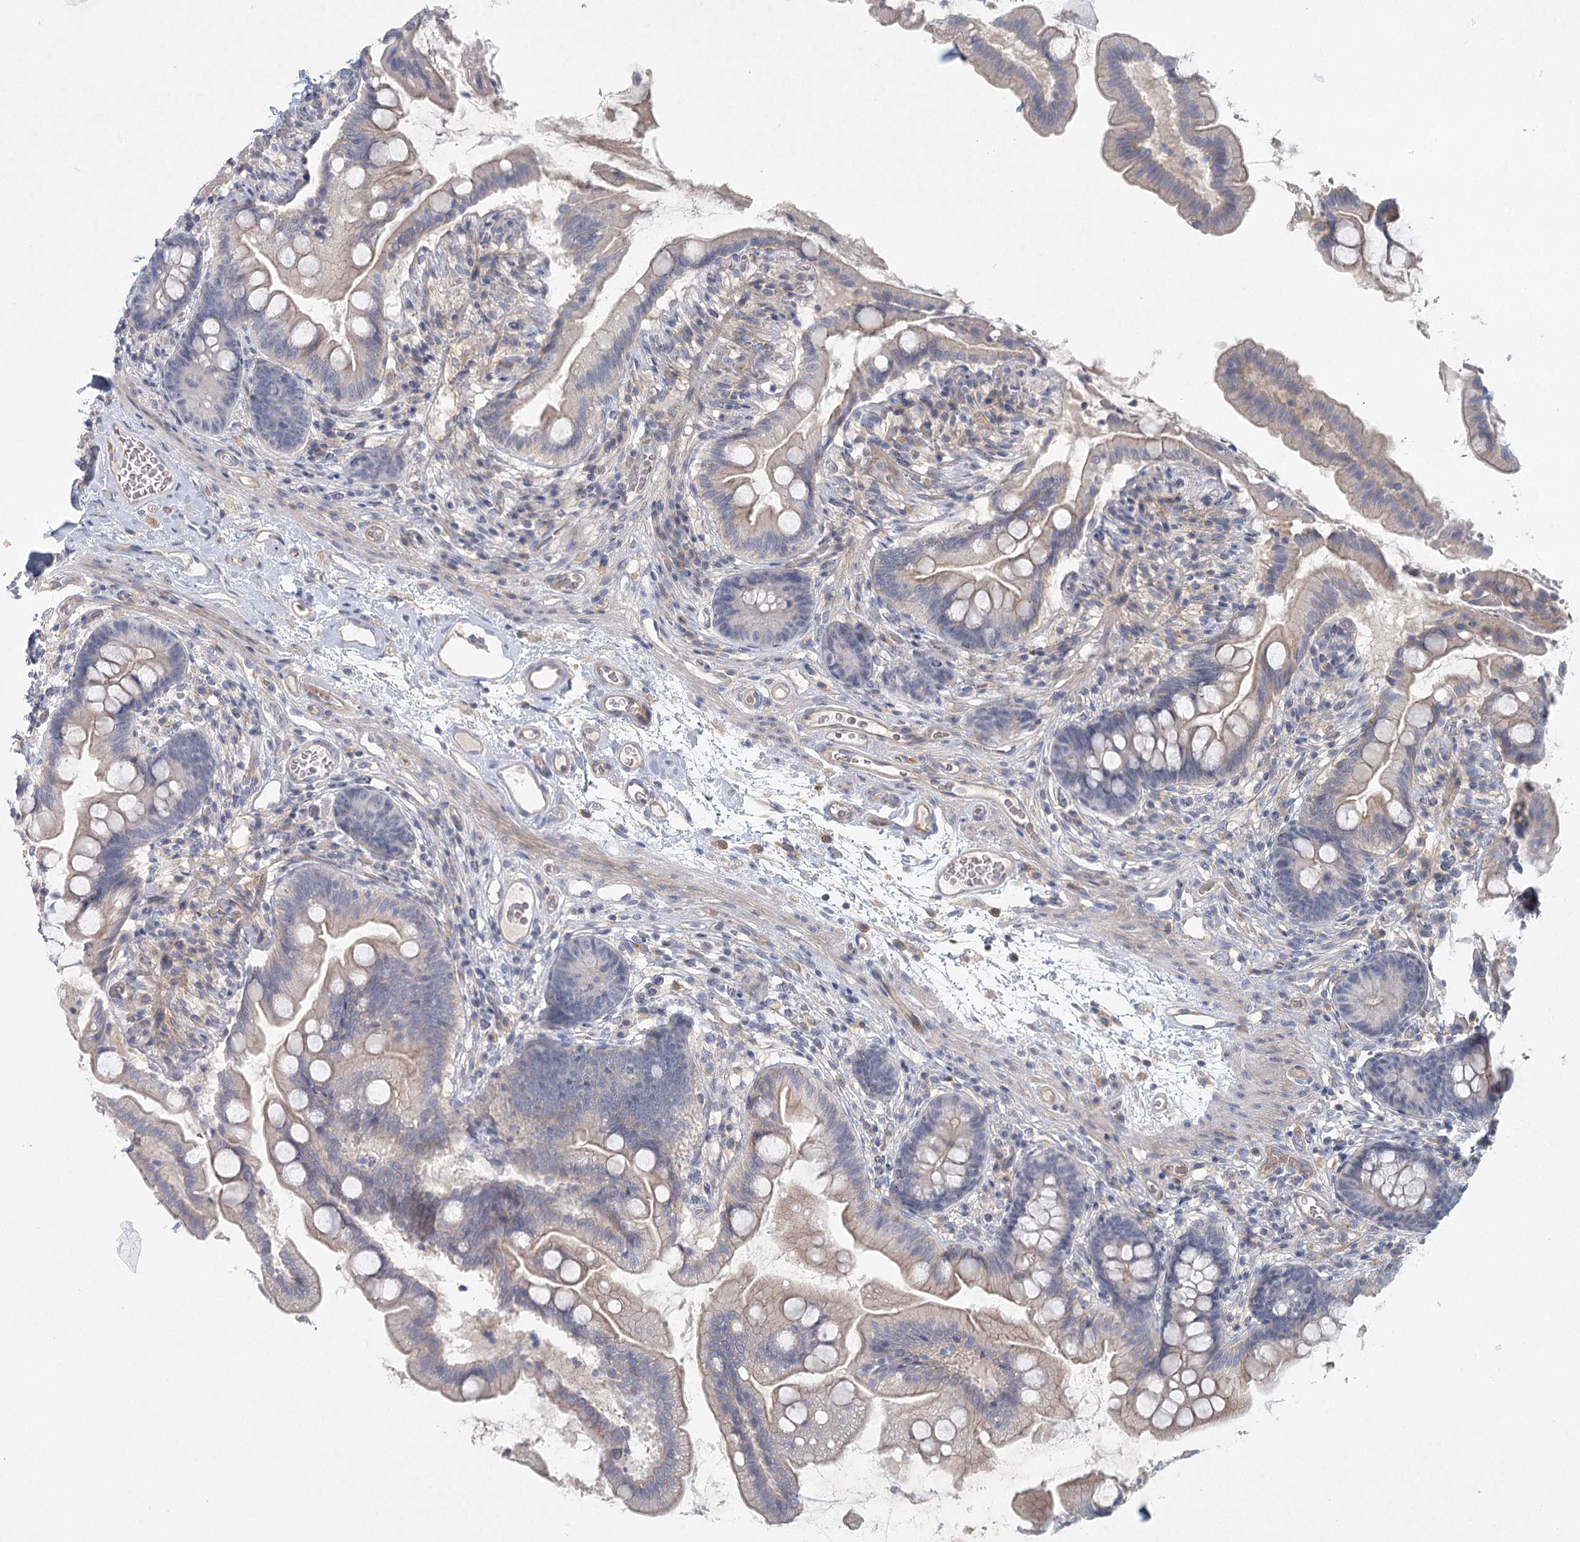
{"staining": {"intensity": "negative", "quantity": "none", "location": "none"}, "tissue": "small intestine", "cell_type": "Glandular cells", "image_type": "normal", "snomed": [{"axis": "morphology", "description": "Normal tissue, NOS"}, {"axis": "topography", "description": "Small intestine"}], "caption": "IHC of unremarkable small intestine reveals no staining in glandular cells.", "gene": "DNMBP", "patient": {"sex": "female", "age": 56}}